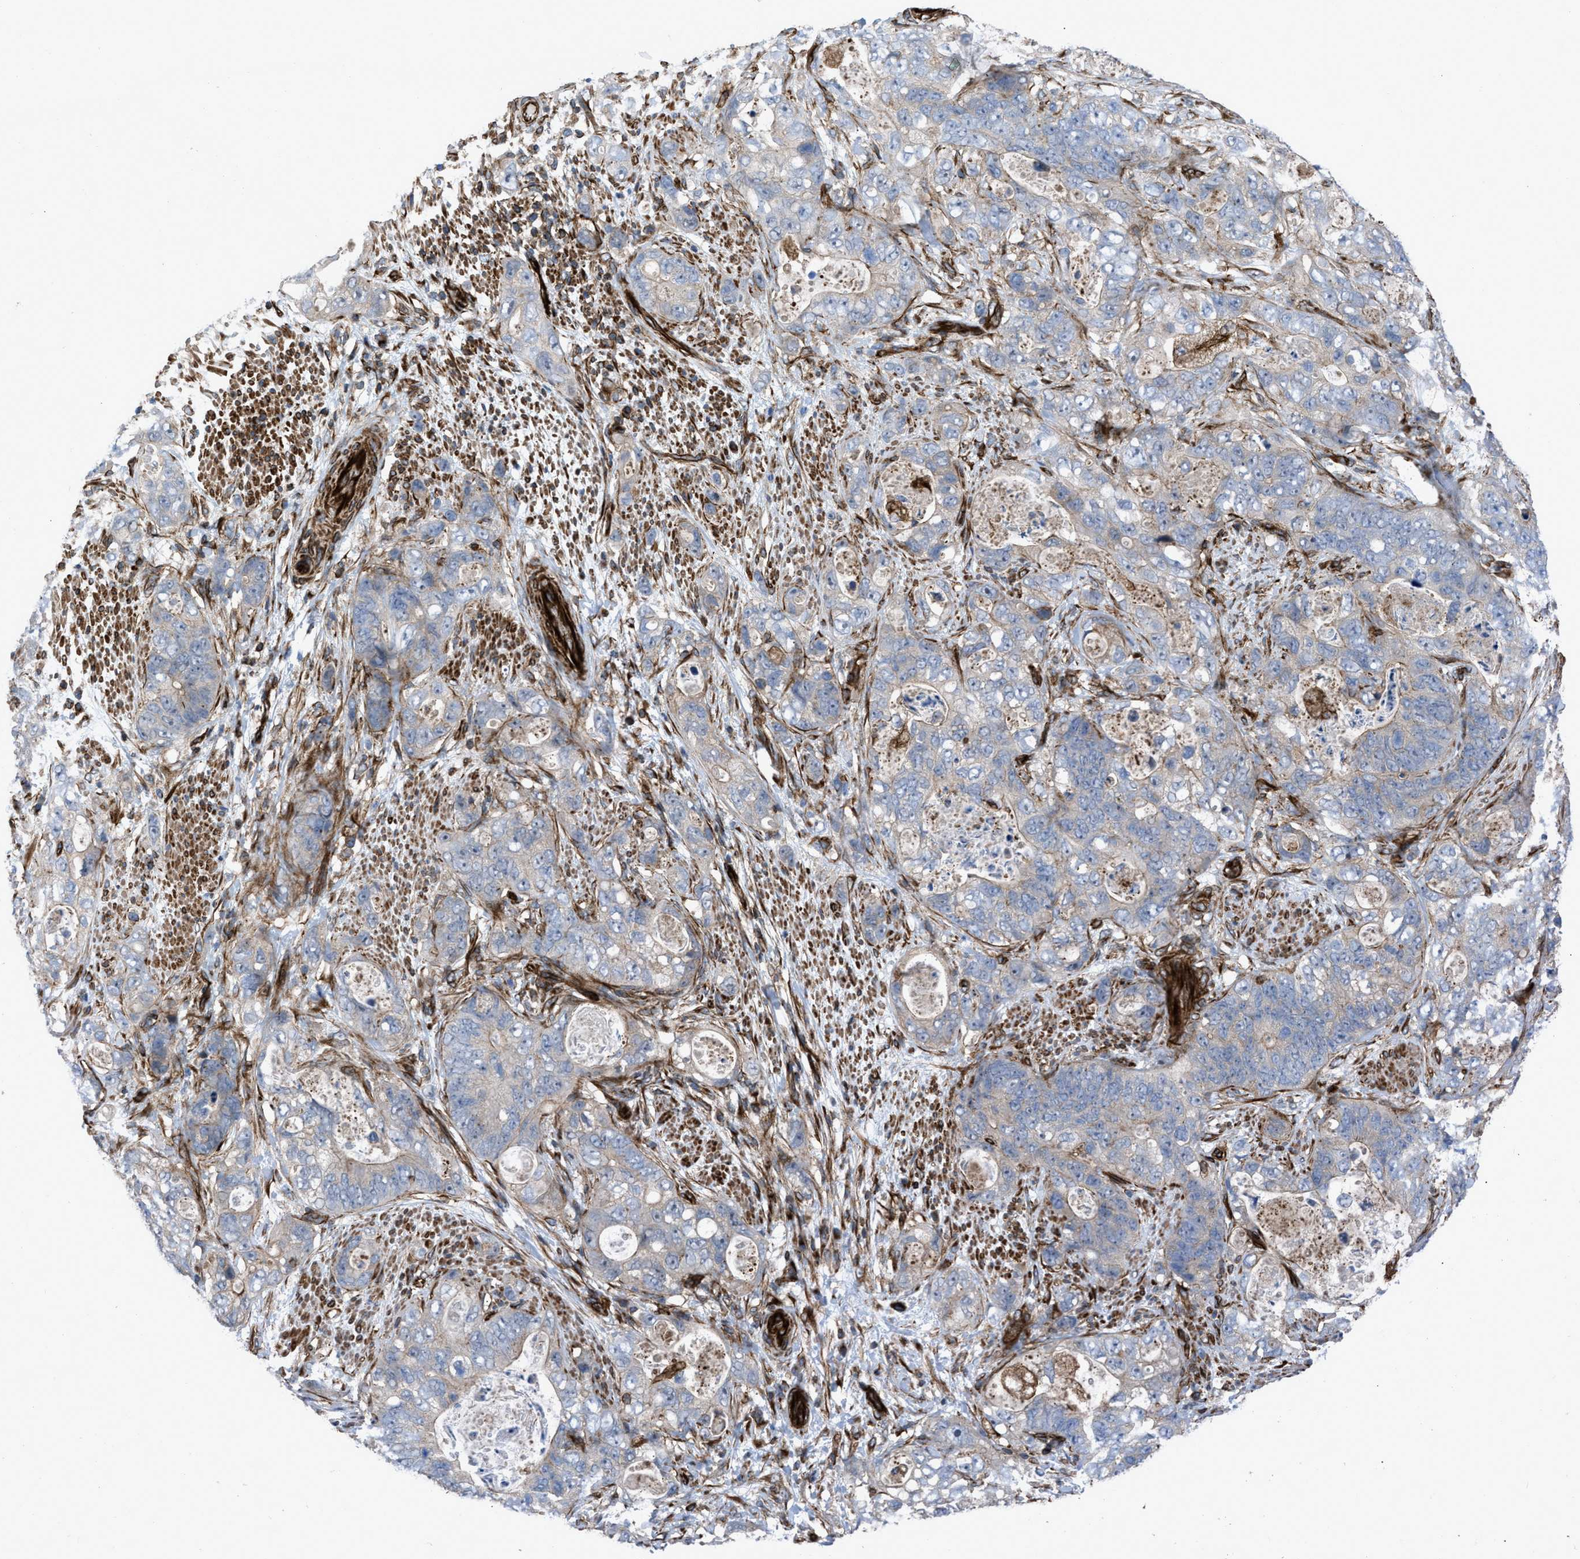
{"staining": {"intensity": "weak", "quantity": "<25%", "location": "cytoplasmic/membranous"}, "tissue": "stomach cancer", "cell_type": "Tumor cells", "image_type": "cancer", "snomed": [{"axis": "morphology", "description": "Adenocarcinoma, NOS"}, {"axis": "topography", "description": "Stomach"}], "caption": "A photomicrograph of stomach adenocarcinoma stained for a protein displays no brown staining in tumor cells.", "gene": "PTPRE", "patient": {"sex": "female", "age": 89}}